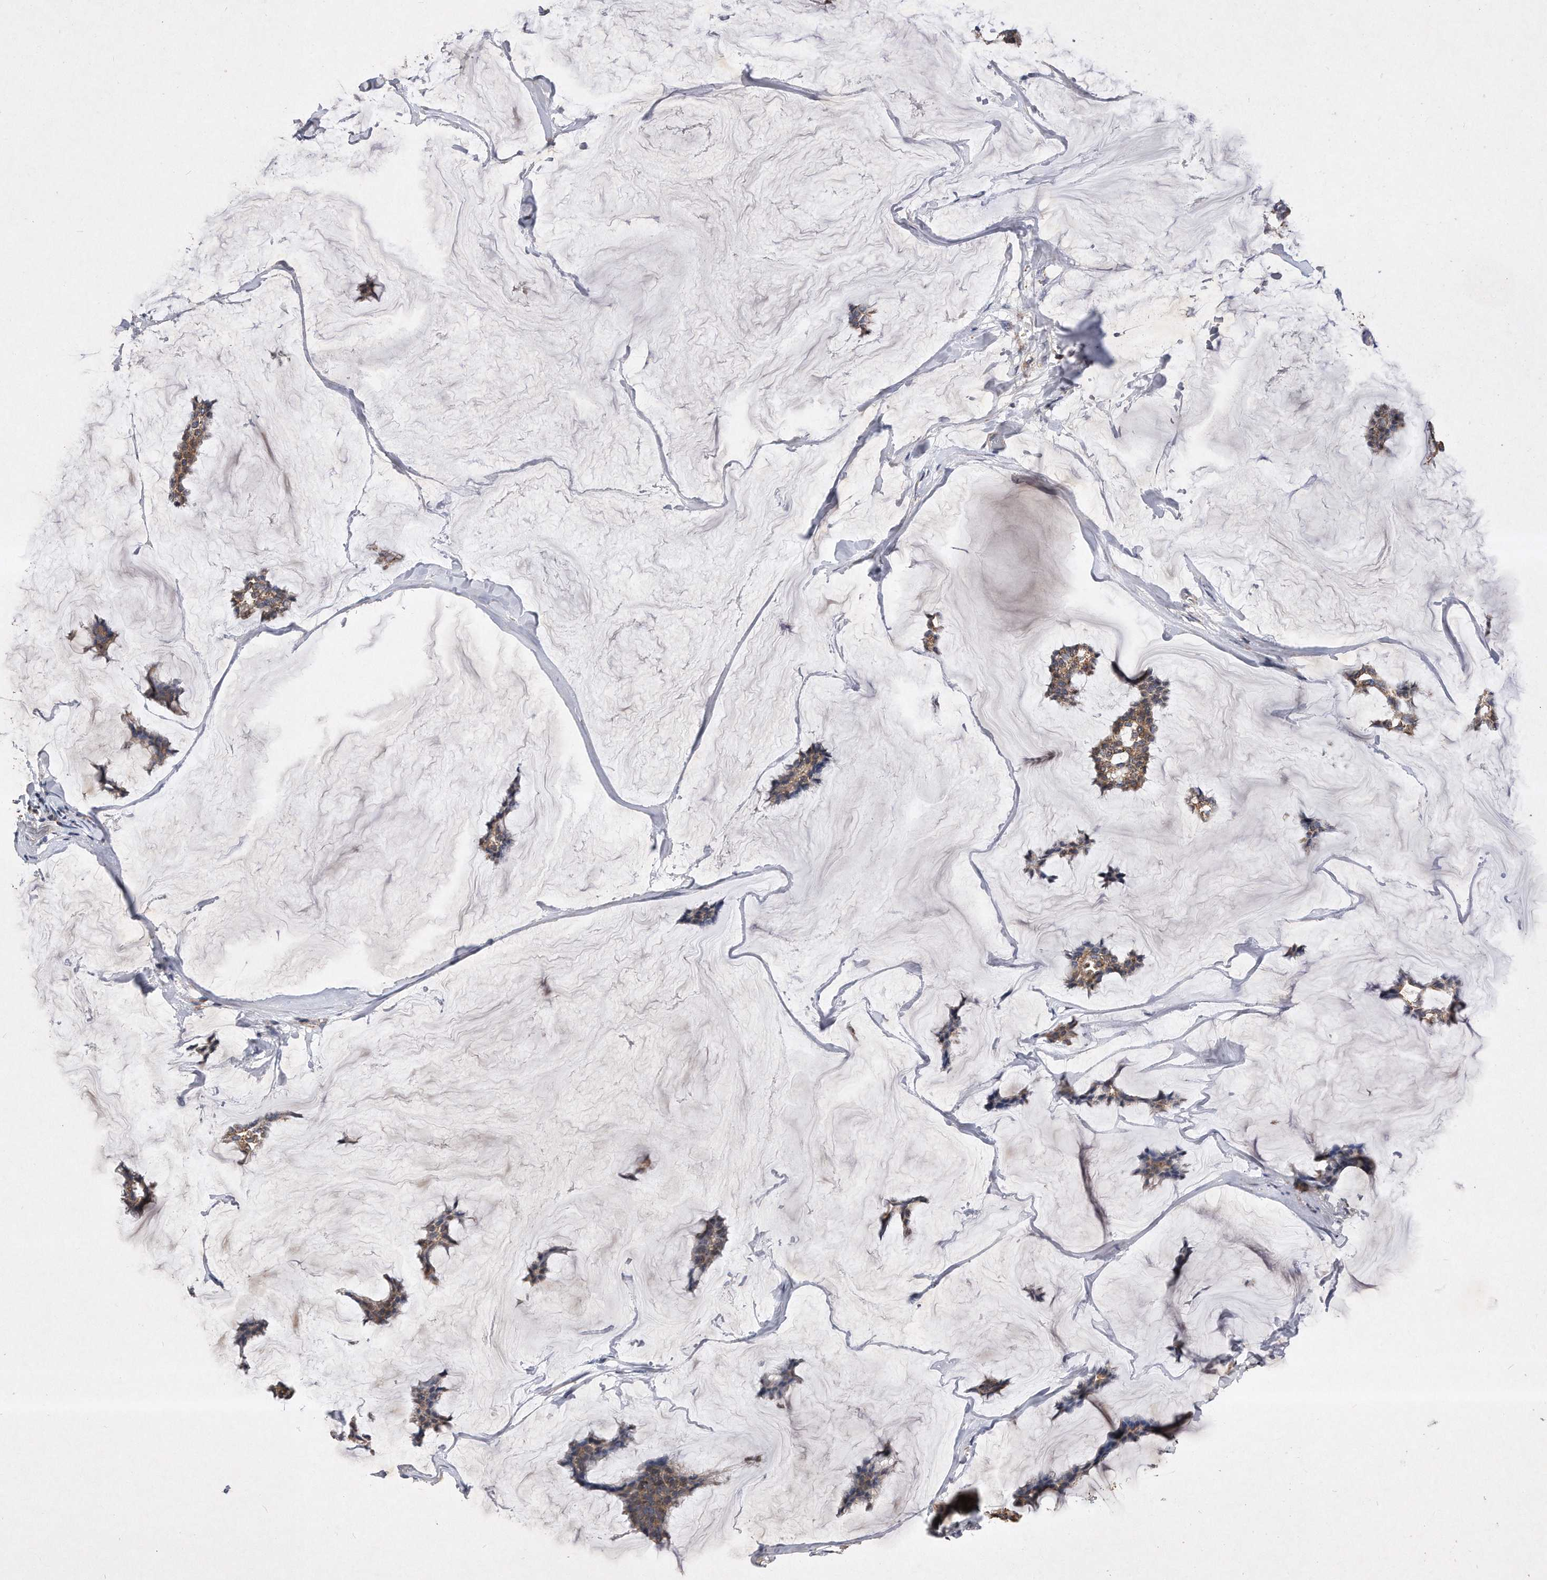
{"staining": {"intensity": "moderate", "quantity": ">75%", "location": "cytoplasmic/membranous"}, "tissue": "breast cancer", "cell_type": "Tumor cells", "image_type": "cancer", "snomed": [{"axis": "morphology", "description": "Duct carcinoma"}, {"axis": "topography", "description": "Breast"}], "caption": "Breast infiltrating ductal carcinoma stained with DAB immunohistochemistry shows medium levels of moderate cytoplasmic/membranous positivity in about >75% of tumor cells.", "gene": "PPP5C", "patient": {"sex": "female", "age": 93}}